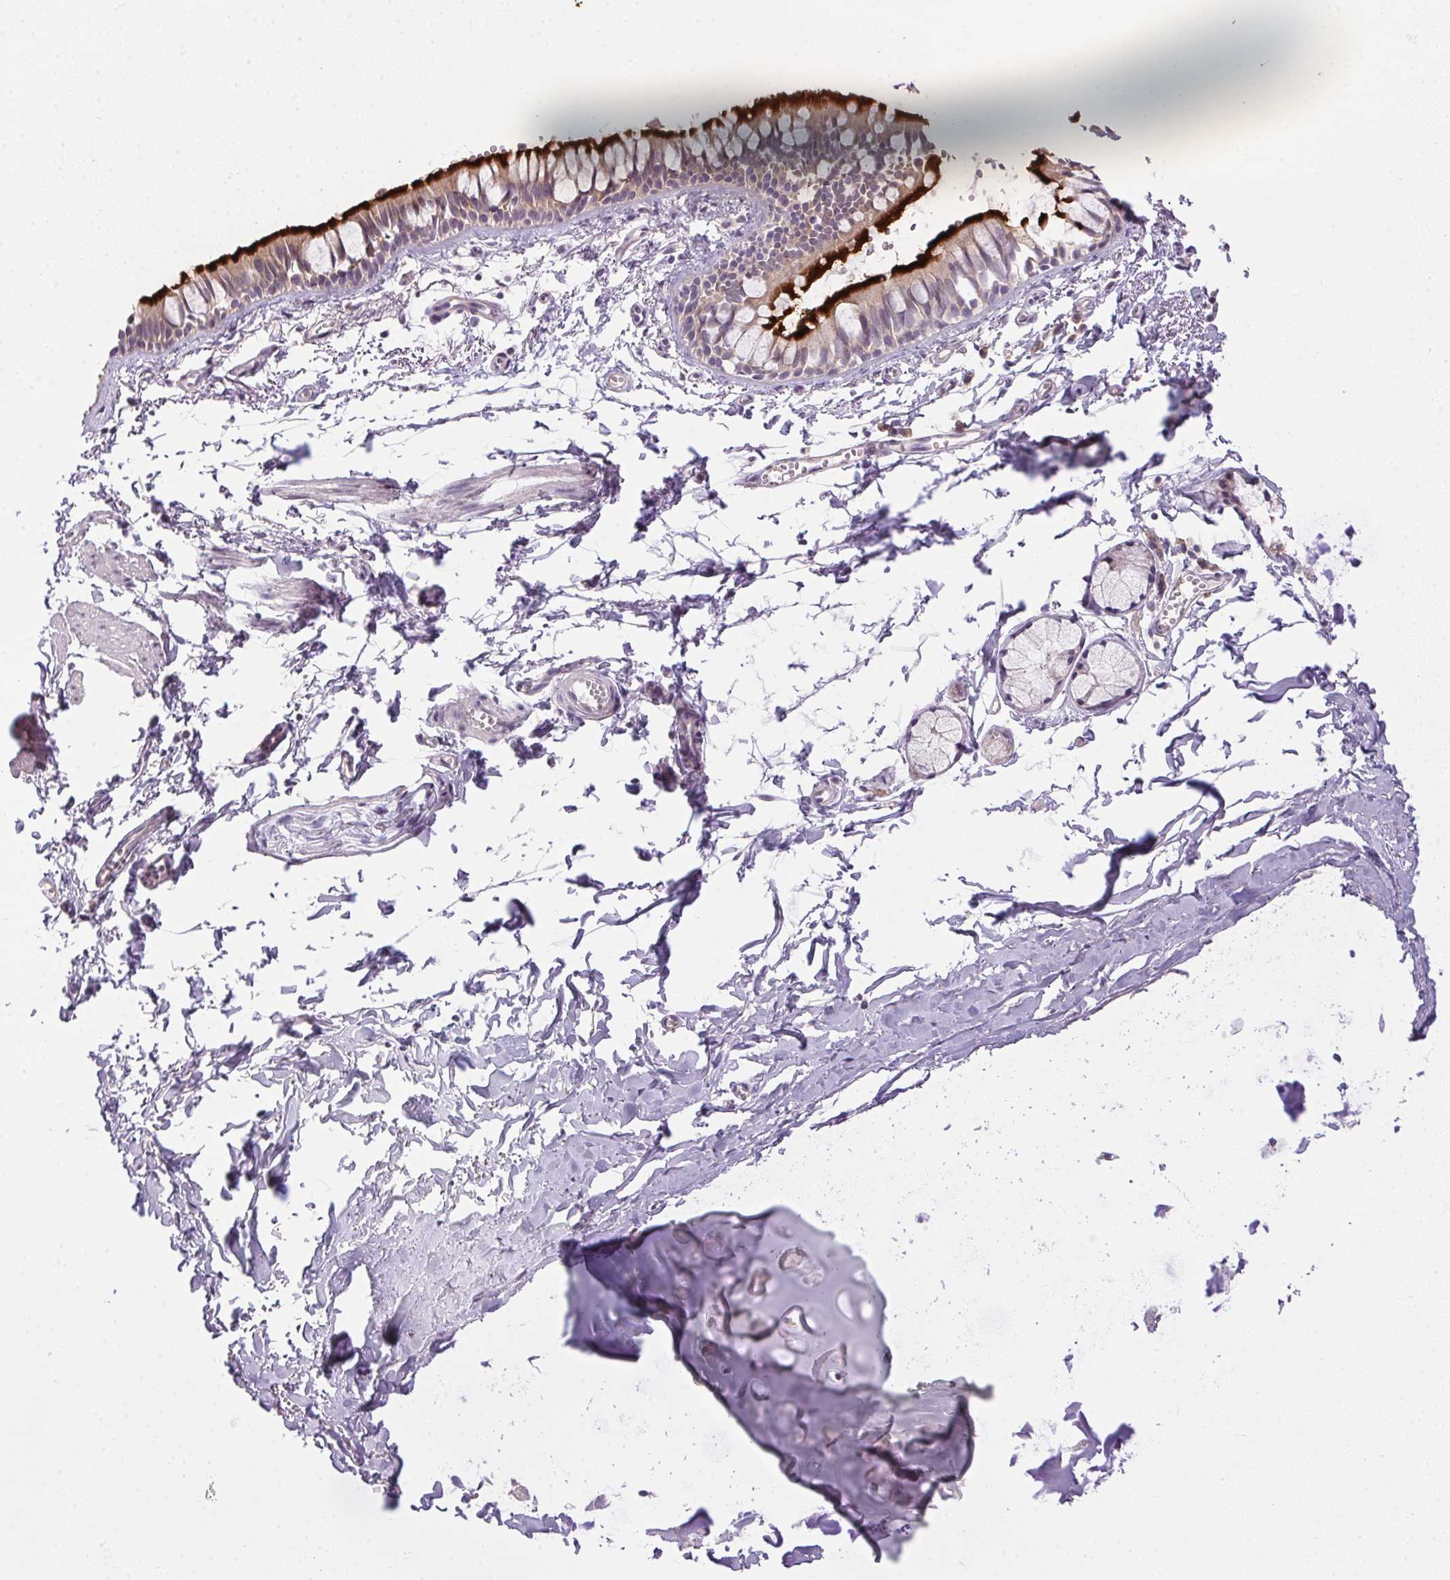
{"staining": {"intensity": "strong", "quantity": "25%-75%", "location": "cytoplasmic/membranous"}, "tissue": "bronchus", "cell_type": "Respiratory epithelial cells", "image_type": "normal", "snomed": [{"axis": "morphology", "description": "Normal tissue, NOS"}, {"axis": "topography", "description": "Bronchus"}], "caption": "This micrograph demonstrates IHC staining of normal human bronchus, with high strong cytoplasmic/membranous positivity in approximately 25%-75% of respiratory epithelial cells.", "gene": "SPACA9", "patient": {"sex": "female", "age": 59}}